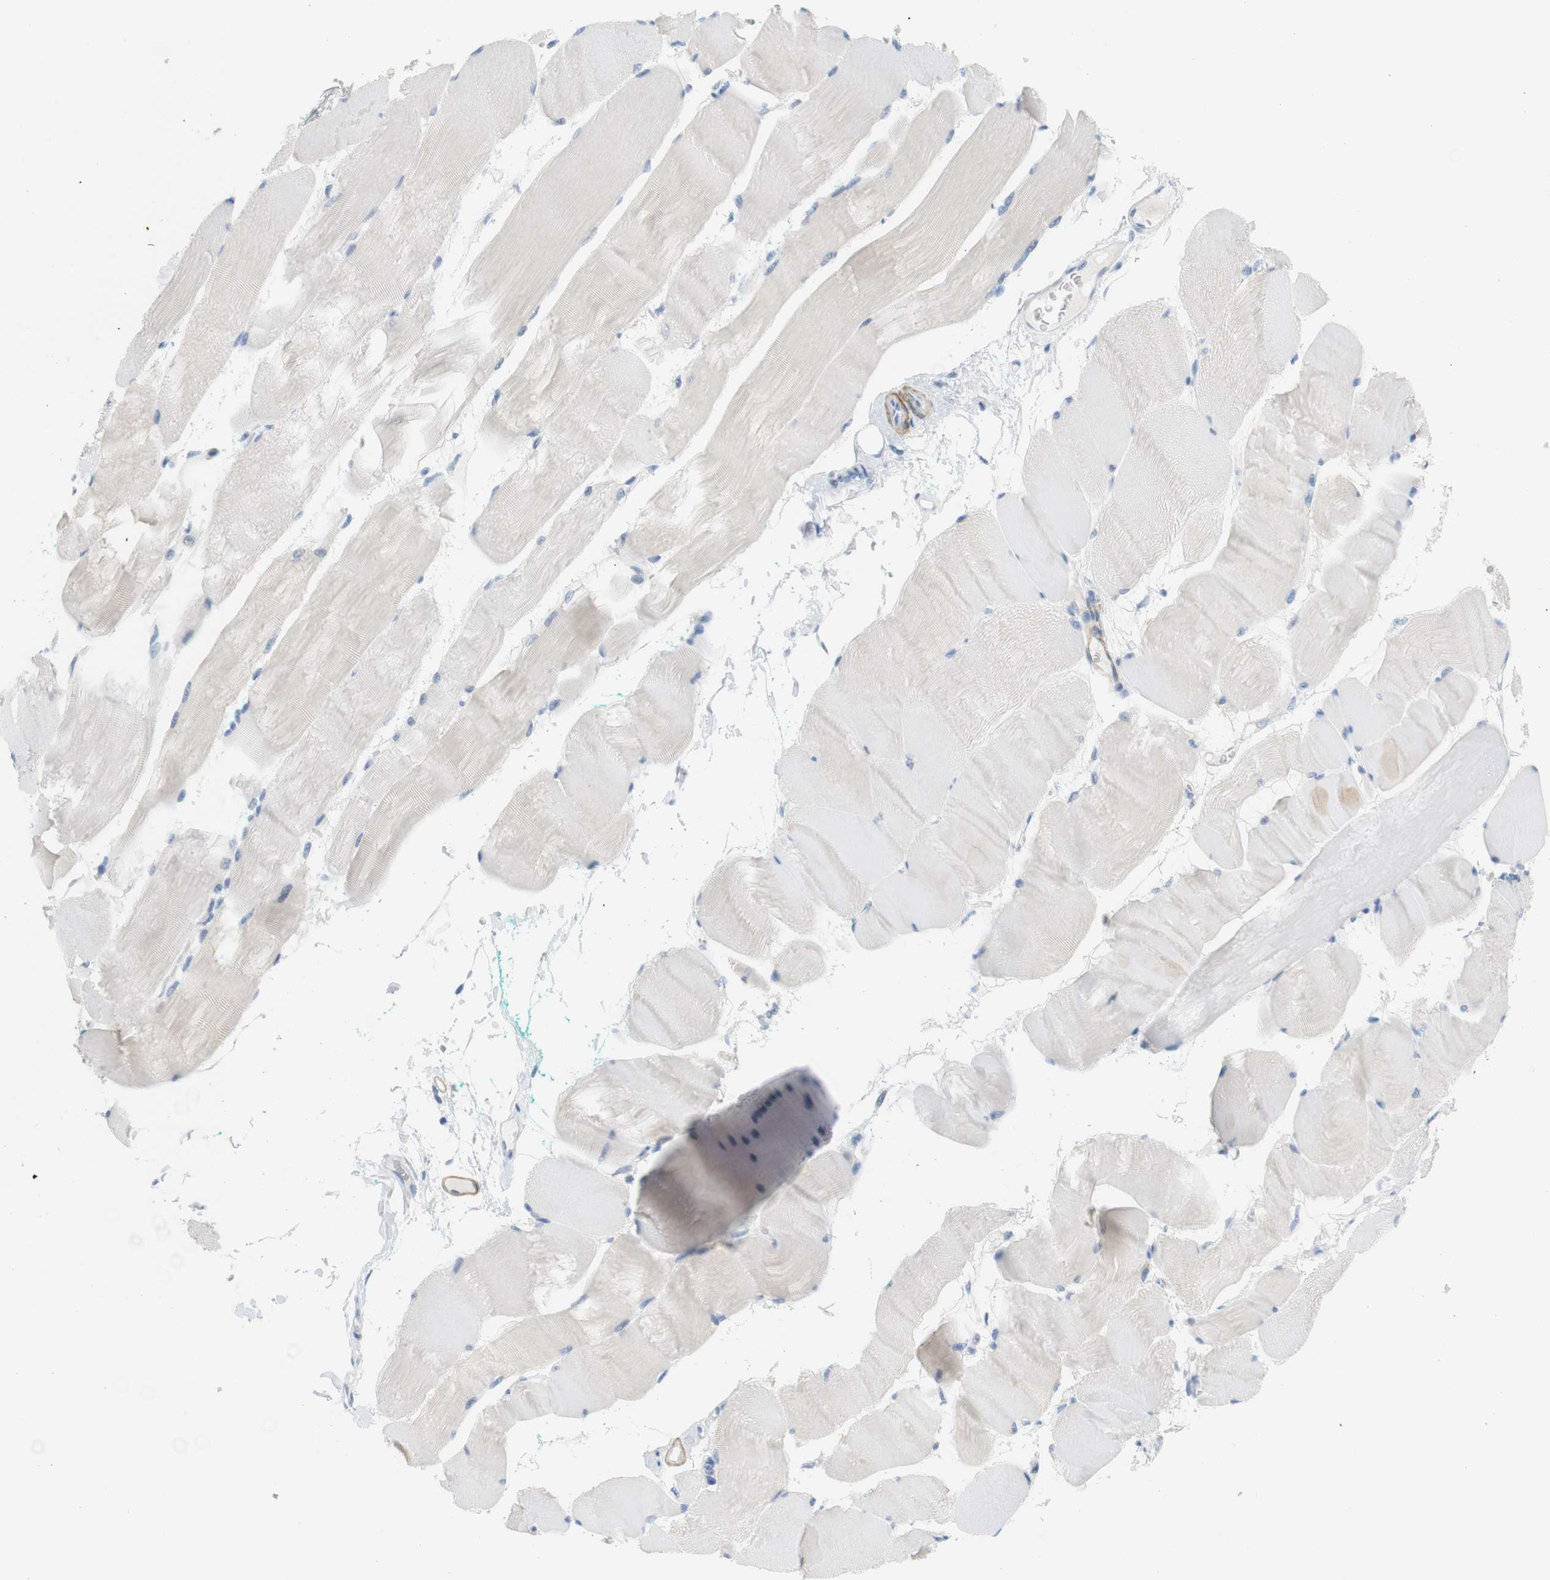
{"staining": {"intensity": "negative", "quantity": "none", "location": "none"}, "tissue": "skeletal muscle", "cell_type": "Myocytes", "image_type": "normal", "snomed": [{"axis": "morphology", "description": "Normal tissue, NOS"}, {"axis": "morphology", "description": "Squamous cell carcinoma, NOS"}, {"axis": "topography", "description": "Skeletal muscle"}], "caption": "Immunohistochemistry (IHC) image of benign skeletal muscle stained for a protein (brown), which demonstrates no staining in myocytes.", "gene": "HRH2", "patient": {"sex": "male", "age": 51}}